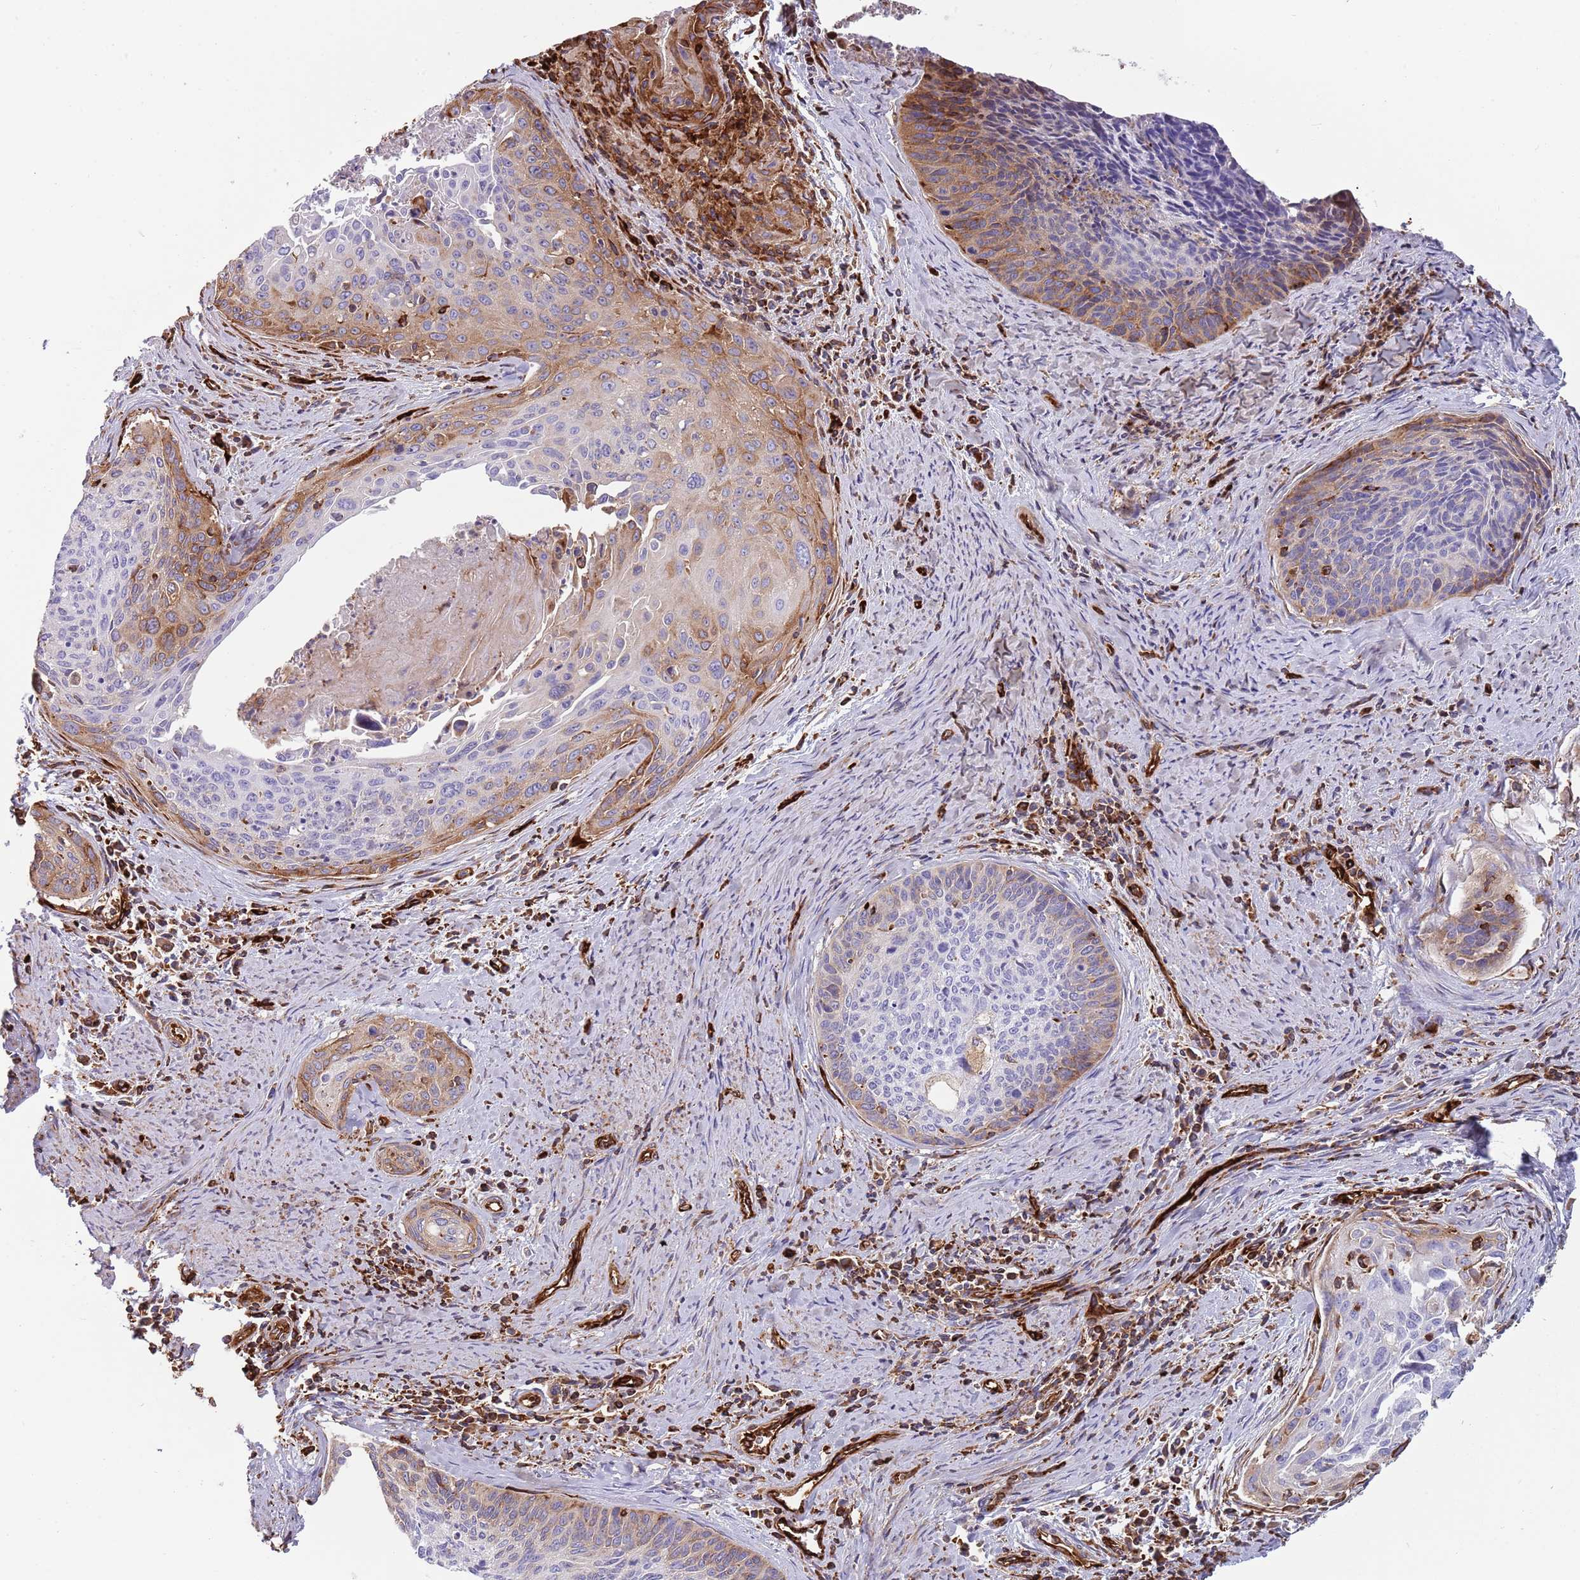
{"staining": {"intensity": "moderate", "quantity": "<25%", "location": "cytoplasmic/membranous"}, "tissue": "cervical cancer", "cell_type": "Tumor cells", "image_type": "cancer", "snomed": [{"axis": "morphology", "description": "Squamous cell carcinoma, NOS"}, {"axis": "topography", "description": "Cervix"}], "caption": "Tumor cells exhibit moderate cytoplasmic/membranous staining in approximately <25% of cells in cervical cancer.", "gene": "KBTBD7", "patient": {"sex": "female", "age": 55}}